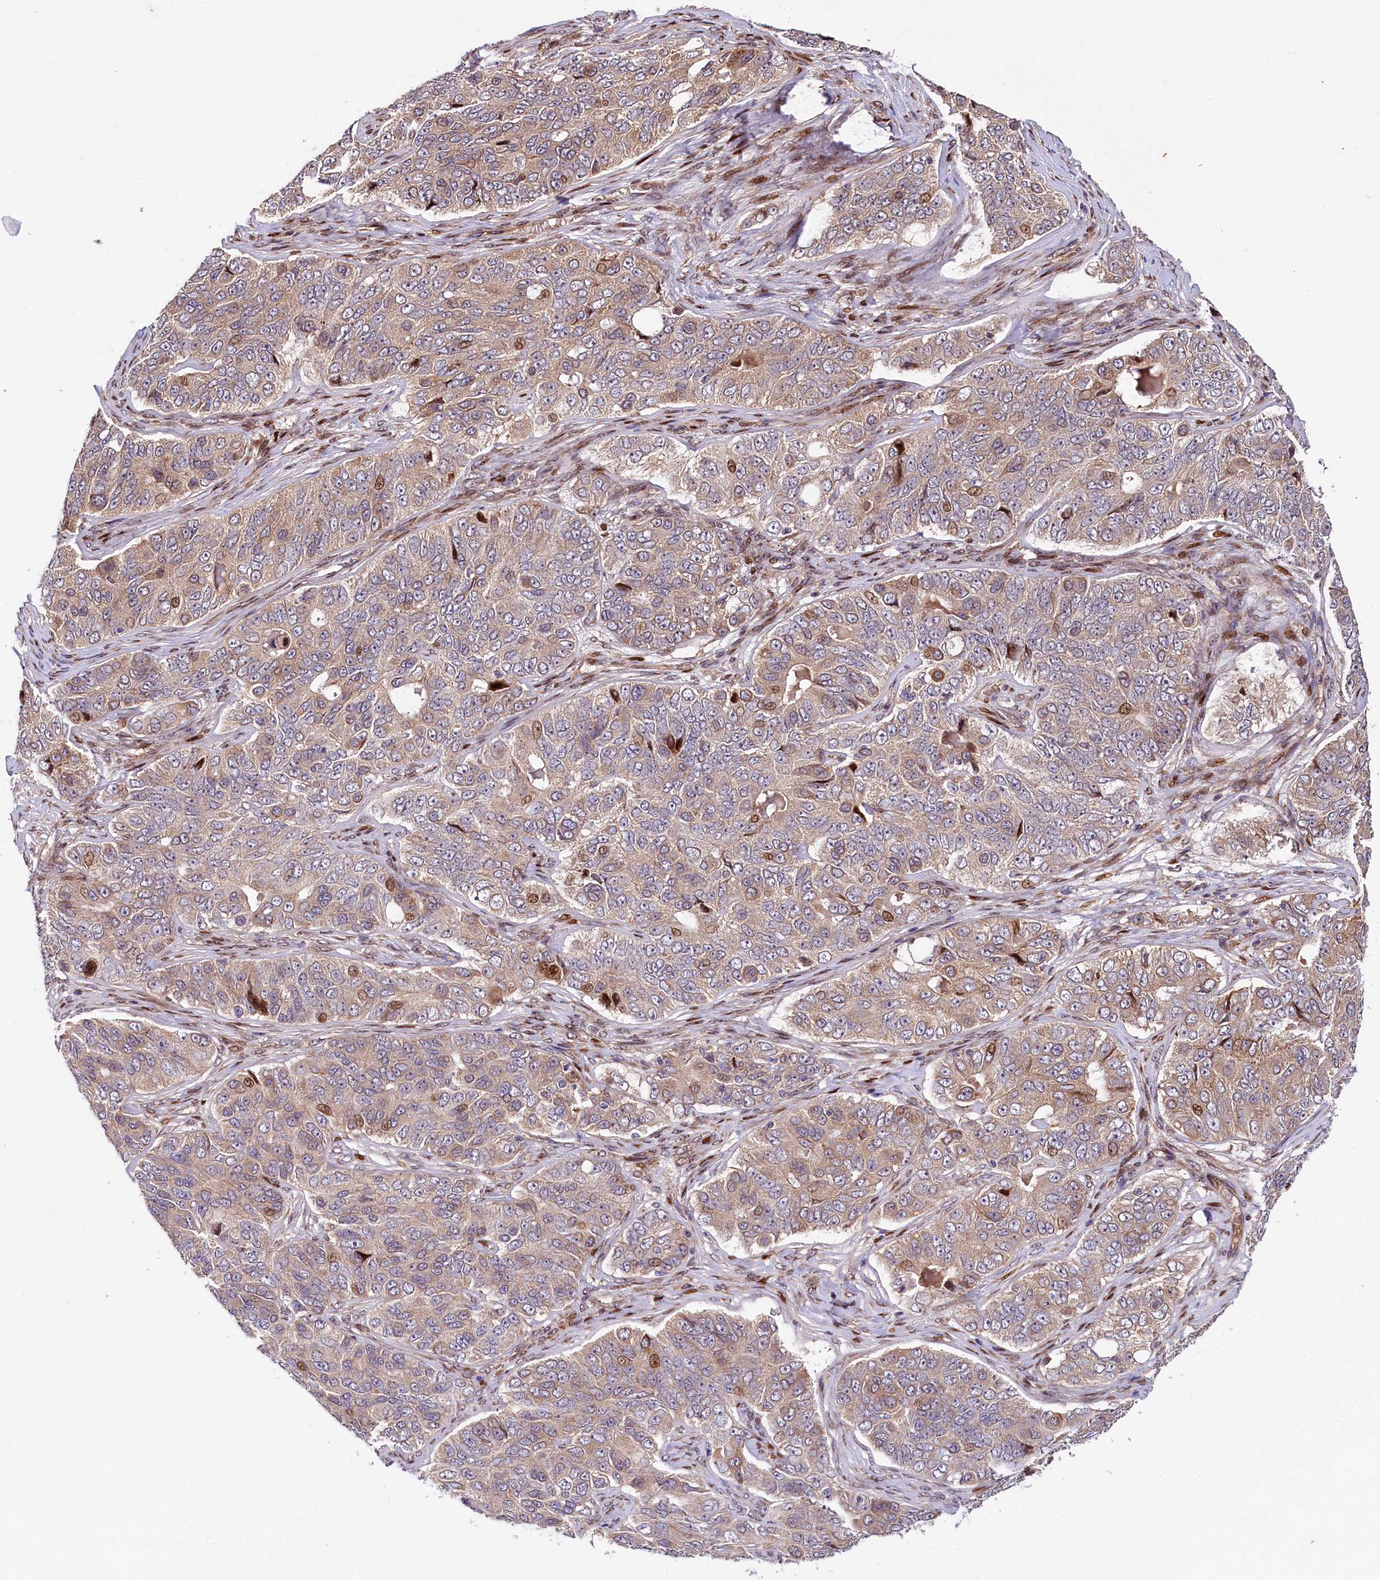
{"staining": {"intensity": "moderate", "quantity": "<25%", "location": "cytoplasmic/membranous,nuclear"}, "tissue": "ovarian cancer", "cell_type": "Tumor cells", "image_type": "cancer", "snomed": [{"axis": "morphology", "description": "Carcinoma, endometroid"}, {"axis": "topography", "description": "Ovary"}], "caption": "The image shows immunohistochemical staining of ovarian endometroid carcinoma. There is moderate cytoplasmic/membranous and nuclear staining is identified in about <25% of tumor cells. (Stains: DAB (3,3'-diaminobenzidine) in brown, nuclei in blue, Microscopy: brightfield microscopy at high magnification).", "gene": "PDZRN3", "patient": {"sex": "female", "age": 51}}